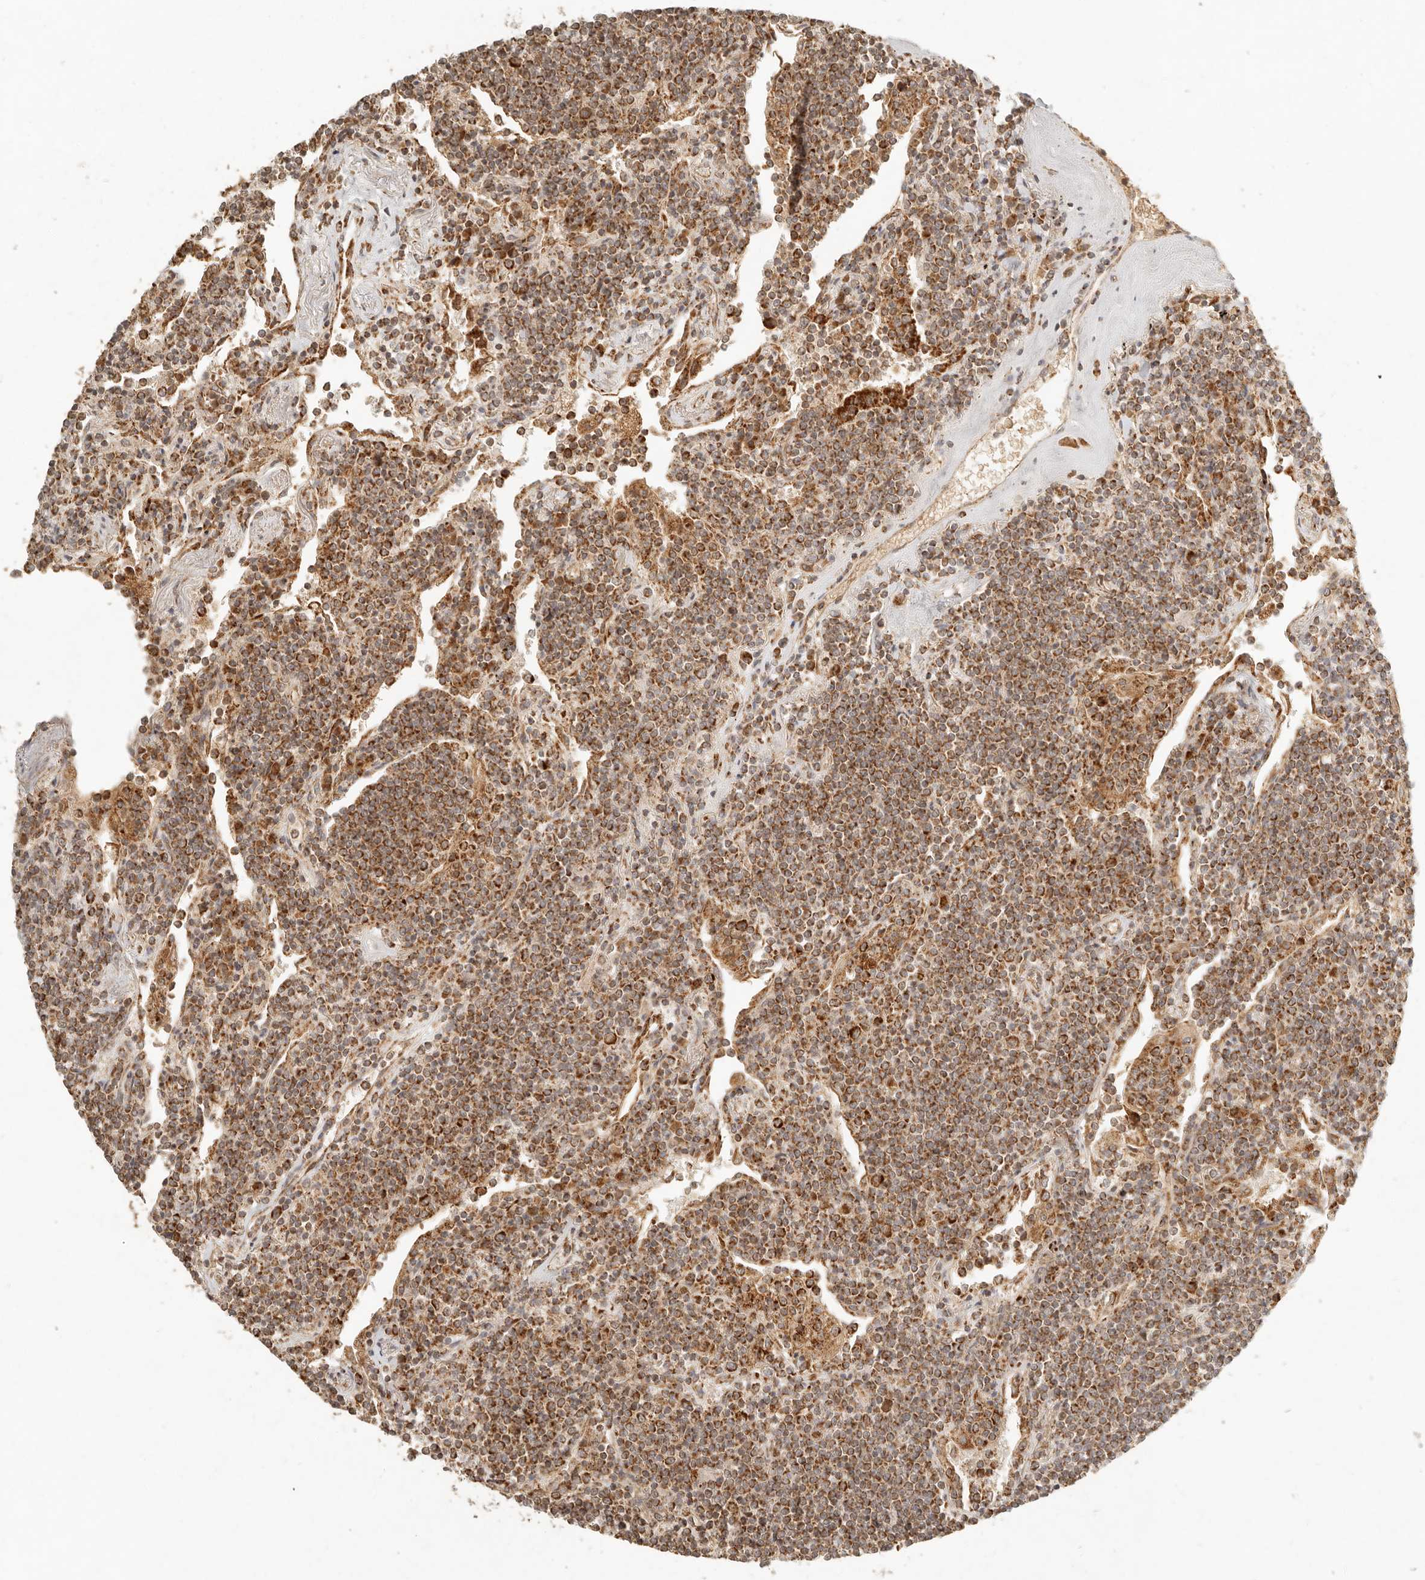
{"staining": {"intensity": "moderate", "quantity": ">75%", "location": "cytoplasmic/membranous"}, "tissue": "lymphoma", "cell_type": "Tumor cells", "image_type": "cancer", "snomed": [{"axis": "morphology", "description": "Malignant lymphoma, non-Hodgkin's type, Low grade"}, {"axis": "topography", "description": "Lung"}], "caption": "Immunohistochemistry (IHC) (DAB (3,3'-diaminobenzidine)) staining of lymphoma displays moderate cytoplasmic/membranous protein expression in approximately >75% of tumor cells.", "gene": "MRPL55", "patient": {"sex": "female", "age": 71}}